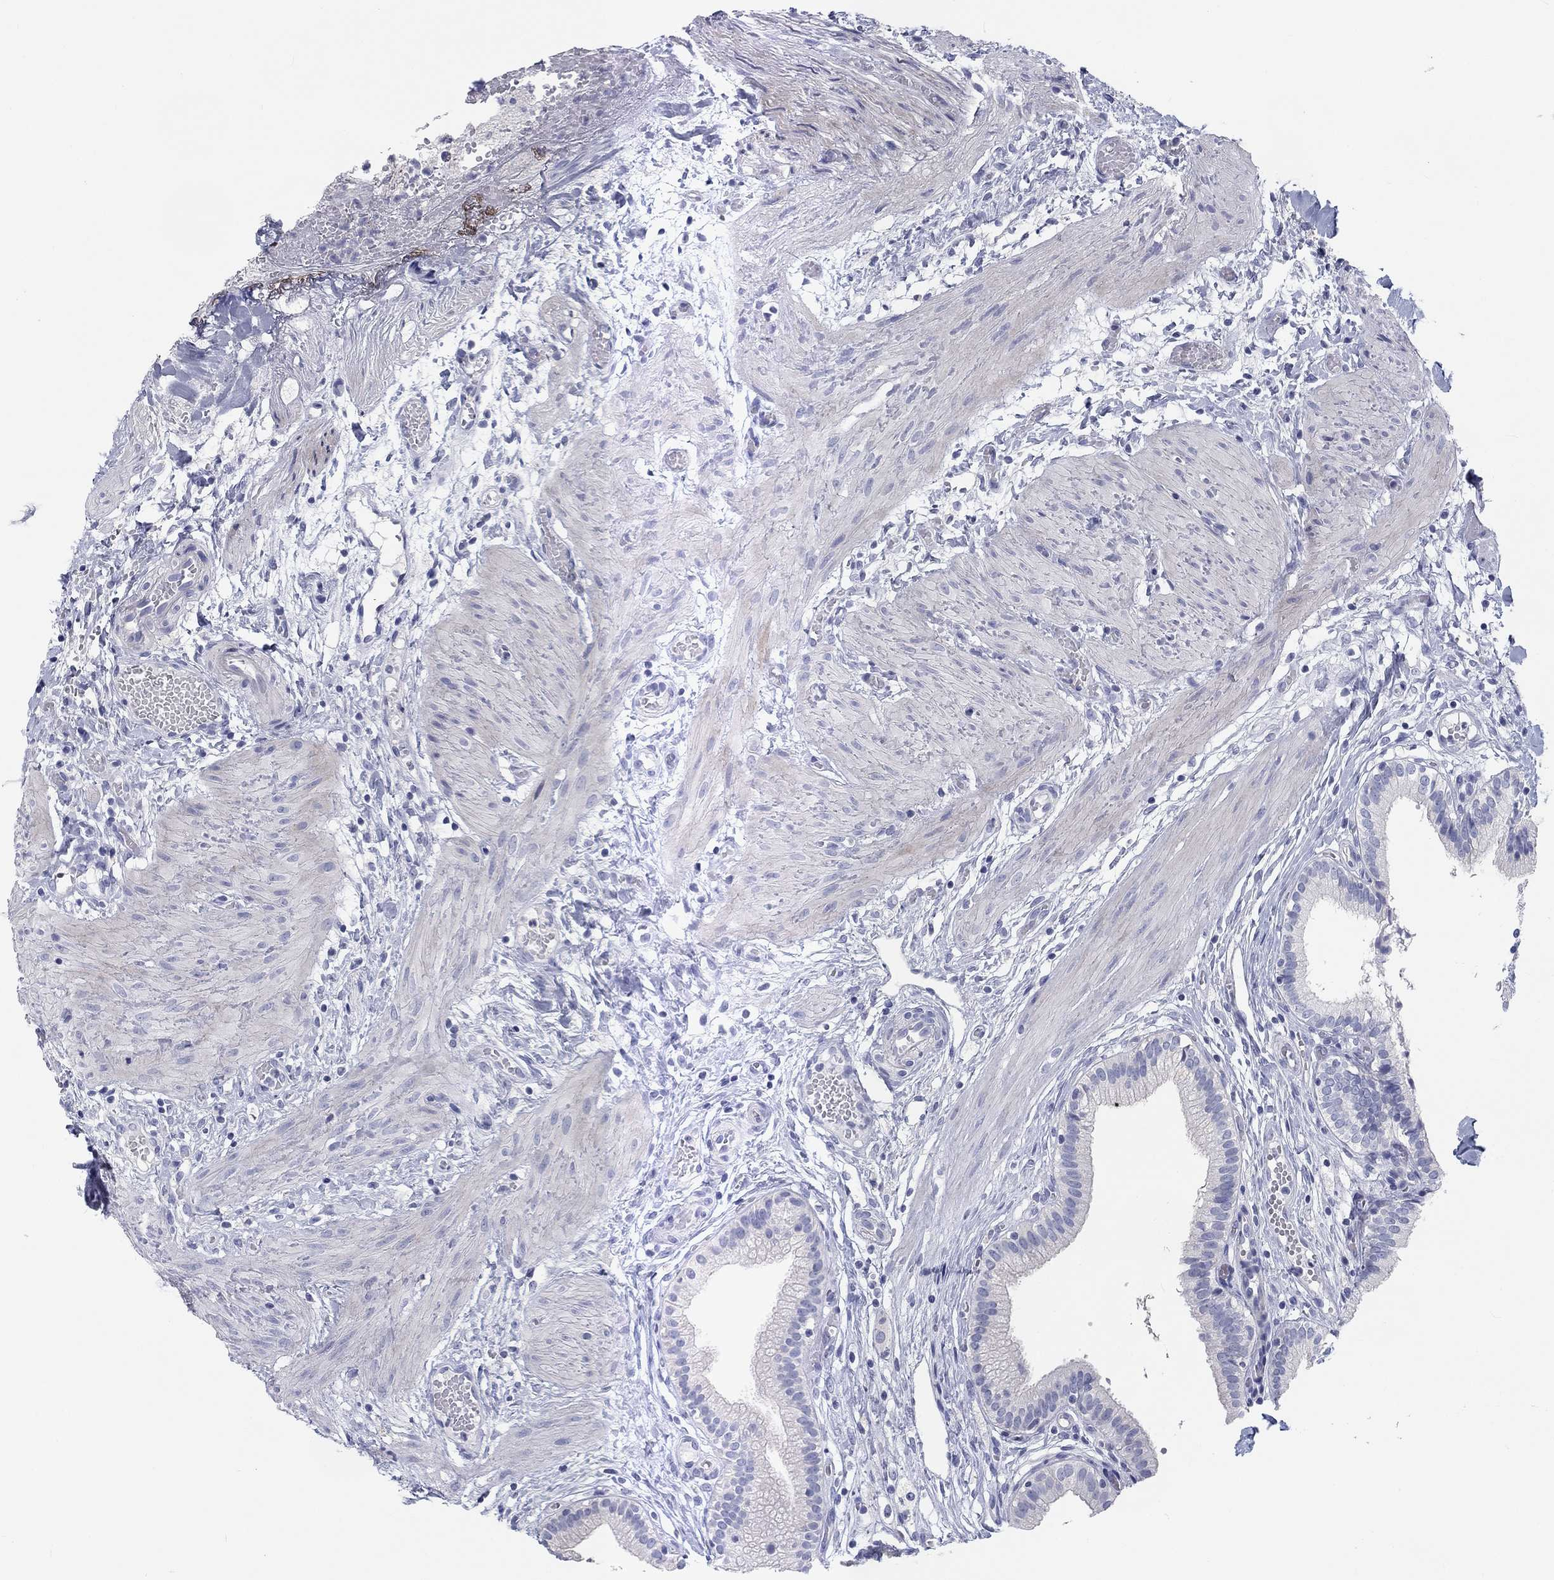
{"staining": {"intensity": "negative", "quantity": "none", "location": "none"}, "tissue": "gallbladder", "cell_type": "Glandular cells", "image_type": "normal", "snomed": [{"axis": "morphology", "description": "Normal tissue, NOS"}, {"axis": "topography", "description": "Gallbladder"}], "caption": "This photomicrograph is of benign gallbladder stained with immunohistochemistry to label a protein in brown with the nuclei are counter-stained blue. There is no positivity in glandular cells.", "gene": "CALB1", "patient": {"sex": "female", "age": 24}}